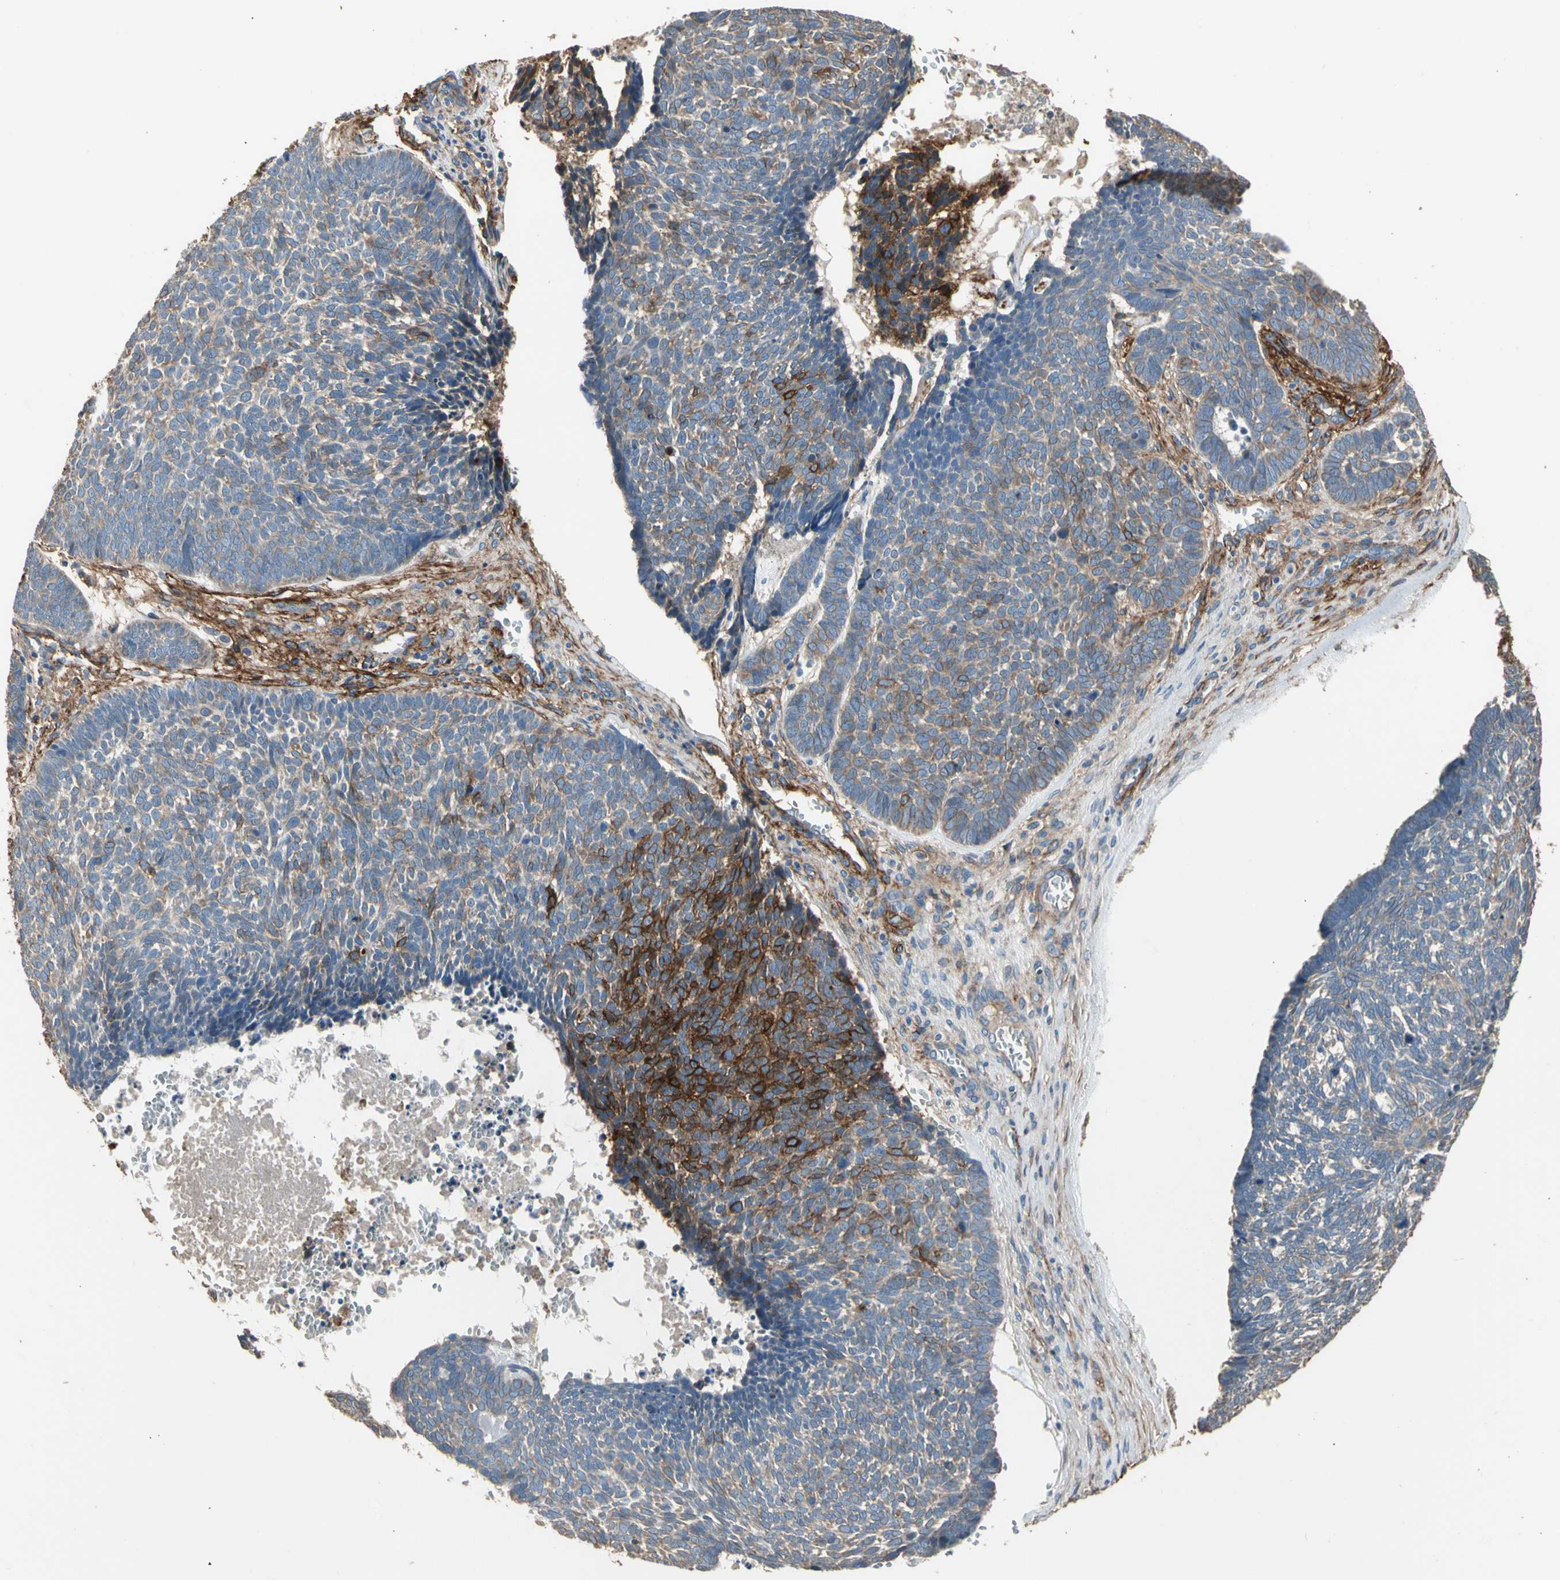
{"staining": {"intensity": "strong", "quantity": "<25%", "location": "cytoplasmic/membranous"}, "tissue": "skin cancer", "cell_type": "Tumor cells", "image_type": "cancer", "snomed": [{"axis": "morphology", "description": "Basal cell carcinoma"}, {"axis": "topography", "description": "Skin"}], "caption": "An immunohistochemistry image of tumor tissue is shown. Protein staining in brown labels strong cytoplasmic/membranous positivity in basal cell carcinoma (skin) within tumor cells. (Brightfield microscopy of DAB IHC at high magnification).", "gene": "SUSD2", "patient": {"sex": "male", "age": 84}}